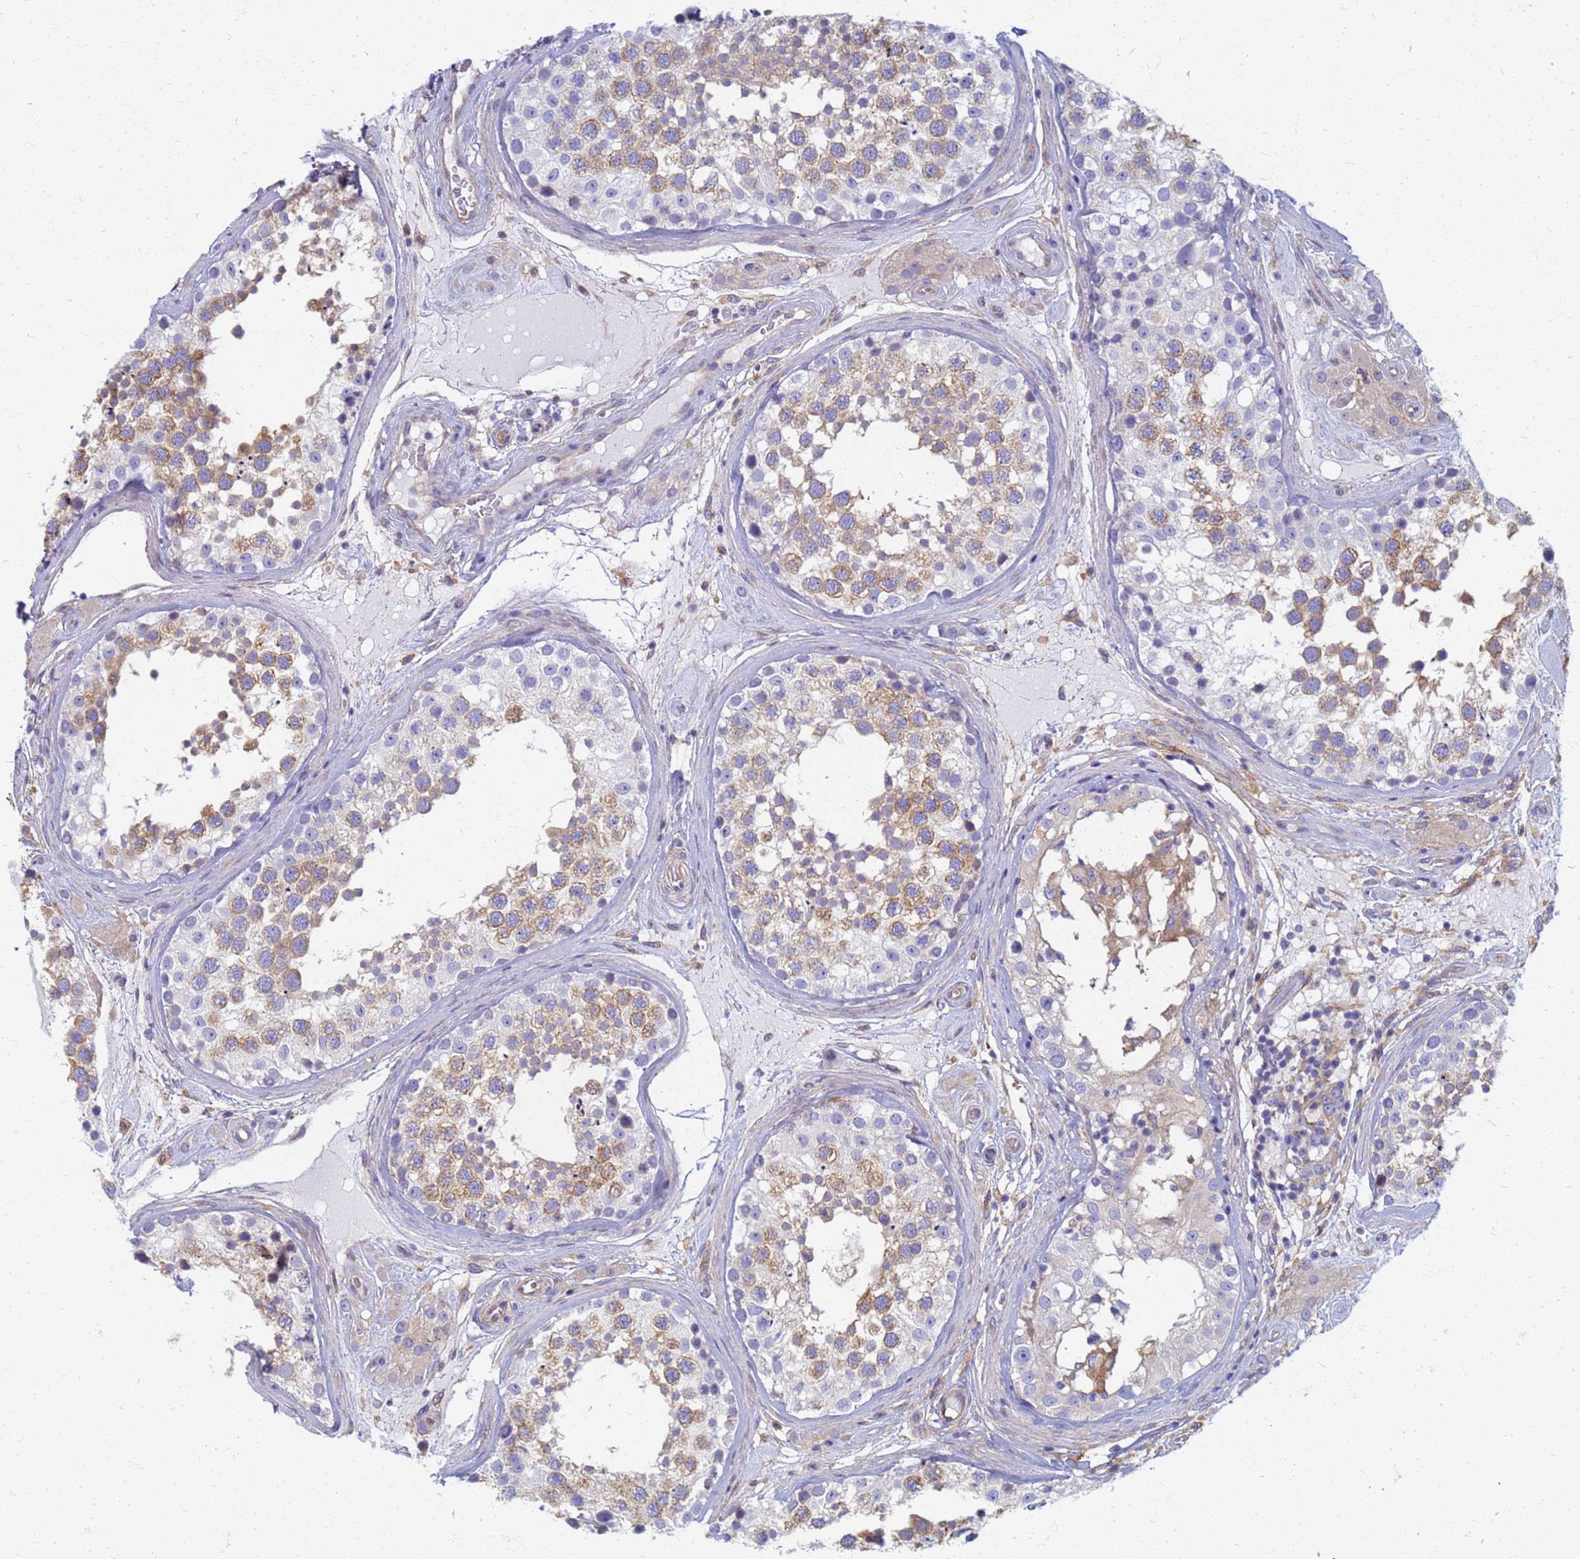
{"staining": {"intensity": "moderate", "quantity": "25%-75%", "location": "cytoplasmic/membranous"}, "tissue": "testis", "cell_type": "Cells in seminiferous ducts", "image_type": "normal", "snomed": [{"axis": "morphology", "description": "Normal tissue, NOS"}, {"axis": "topography", "description": "Testis"}], "caption": "A histopathology image of human testis stained for a protein demonstrates moderate cytoplasmic/membranous brown staining in cells in seminiferous ducts. (DAB (3,3'-diaminobenzidine) = brown stain, brightfield microscopy at high magnification).", "gene": "EEA1", "patient": {"sex": "male", "age": 46}}